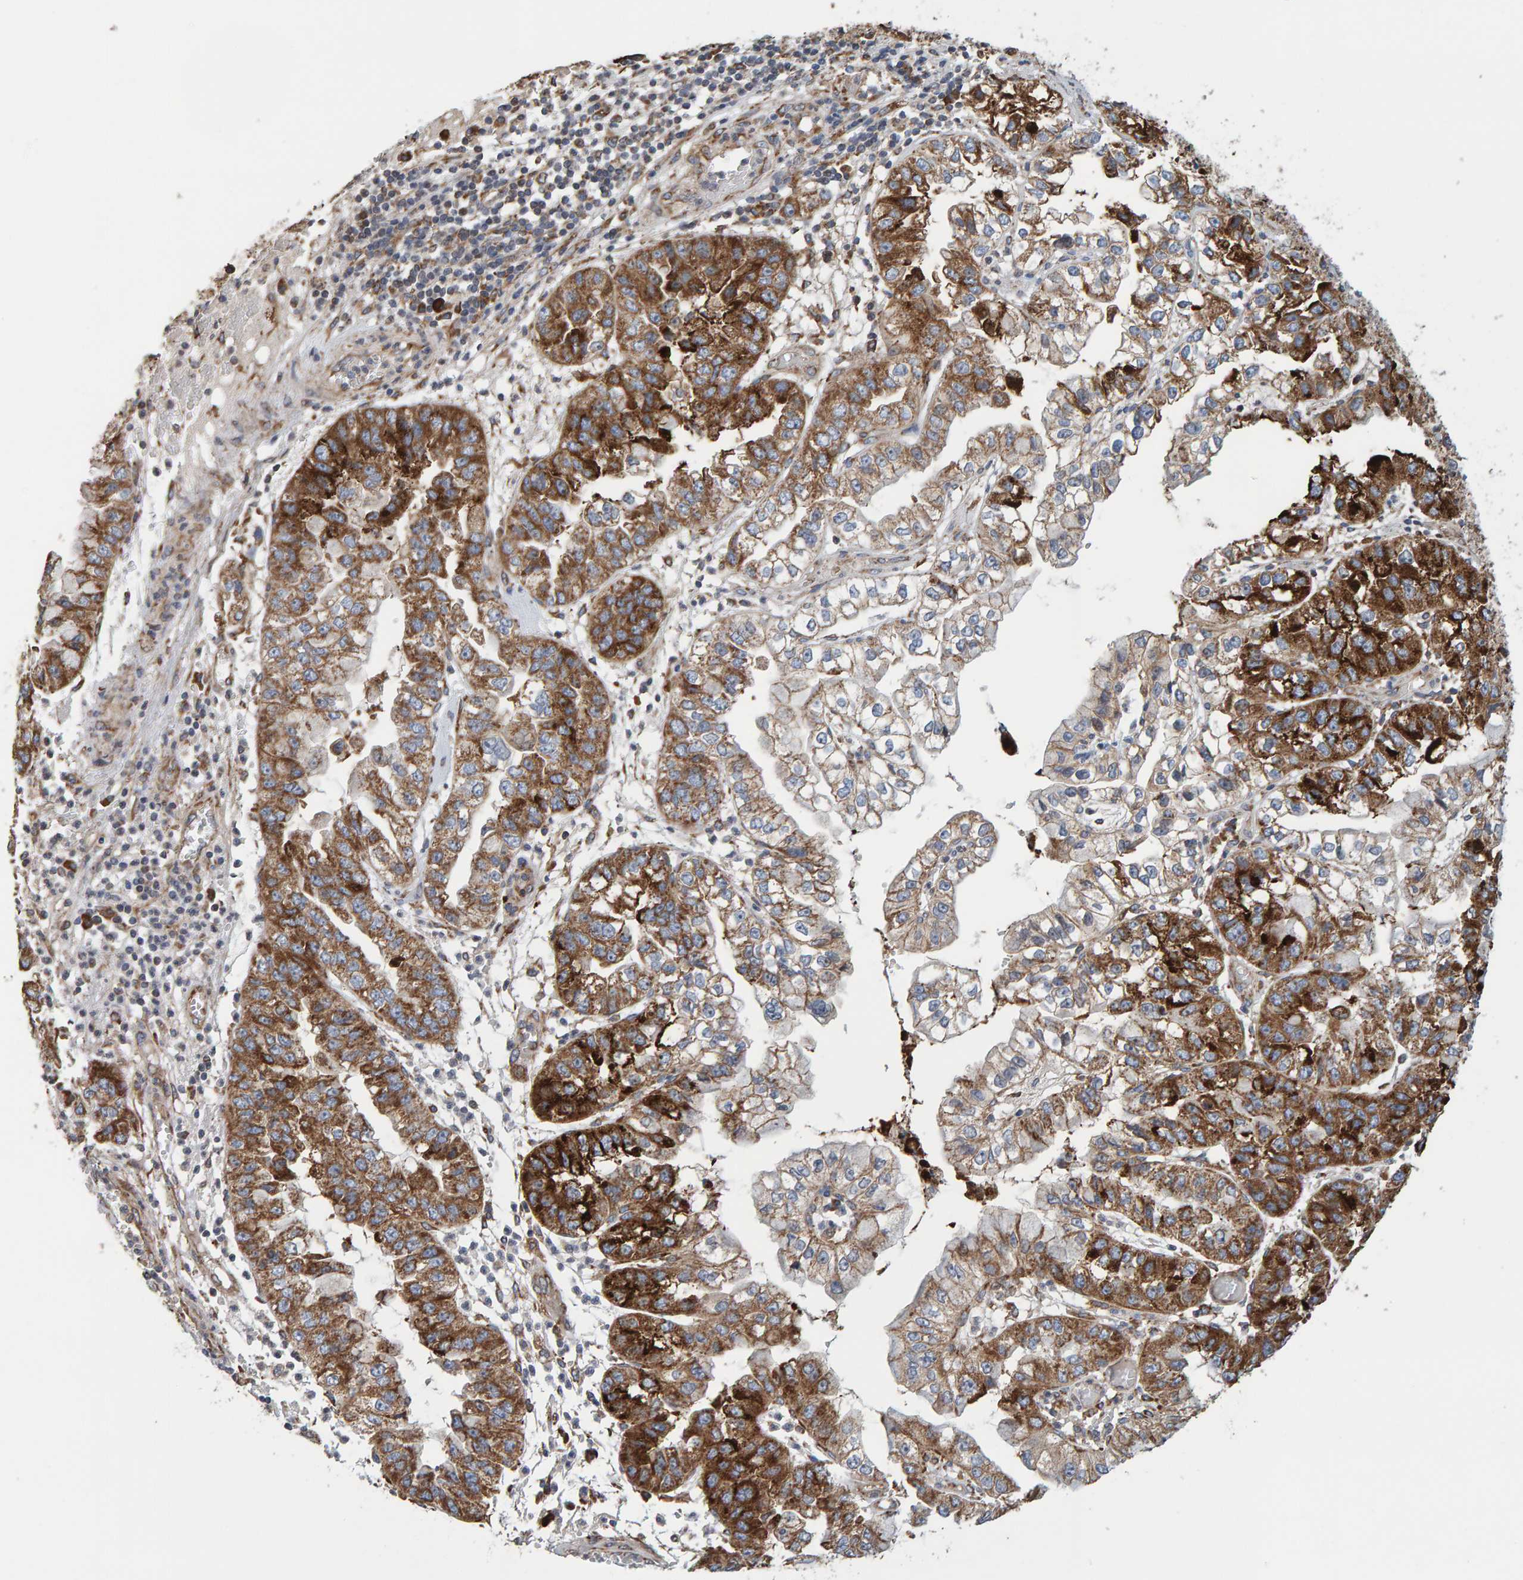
{"staining": {"intensity": "strong", "quantity": ">75%", "location": "cytoplasmic/membranous"}, "tissue": "liver cancer", "cell_type": "Tumor cells", "image_type": "cancer", "snomed": [{"axis": "morphology", "description": "Cholangiocarcinoma"}, {"axis": "topography", "description": "Liver"}], "caption": "Immunohistochemical staining of human cholangiocarcinoma (liver) displays high levels of strong cytoplasmic/membranous protein expression in approximately >75% of tumor cells. (Stains: DAB (3,3'-diaminobenzidine) in brown, nuclei in blue, Microscopy: brightfield microscopy at high magnification).", "gene": "MRPL45", "patient": {"sex": "female", "age": 79}}